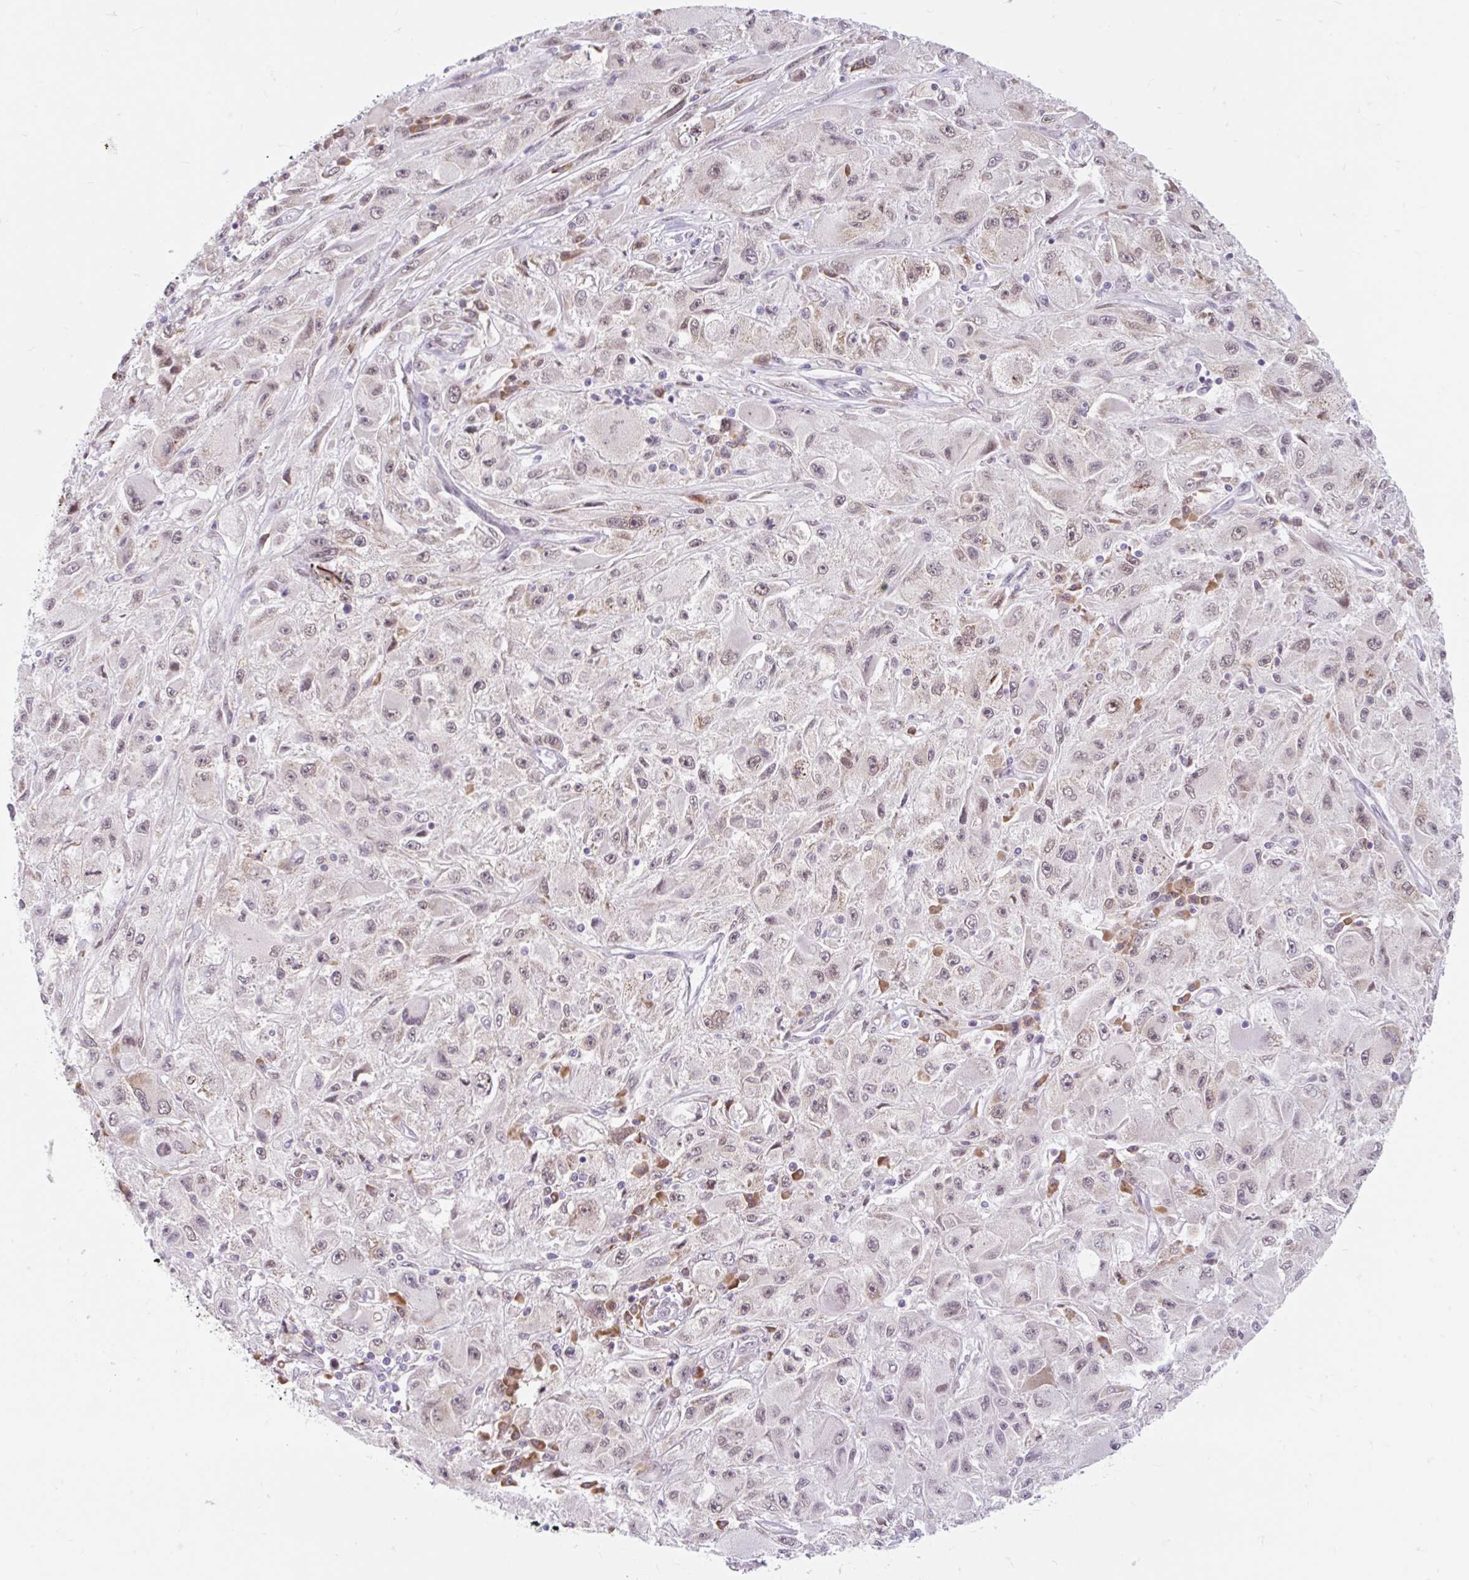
{"staining": {"intensity": "negative", "quantity": "none", "location": "none"}, "tissue": "melanoma", "cell_type": "Tumor cells", "image_type": "cancer", "snomed": [{"axis": "morphology", "description": "Malignant melanoma, Metastatic site"}, {"axis": "topography", "description": "Skin"}], "caption": "An immunohistochemistry (IHC) photomicrograph of melanoma is shown. There is no staining in tumor cells of melanoma.", "gene": "SRSF10", "patient": {"sex": "male", "age": 53}}